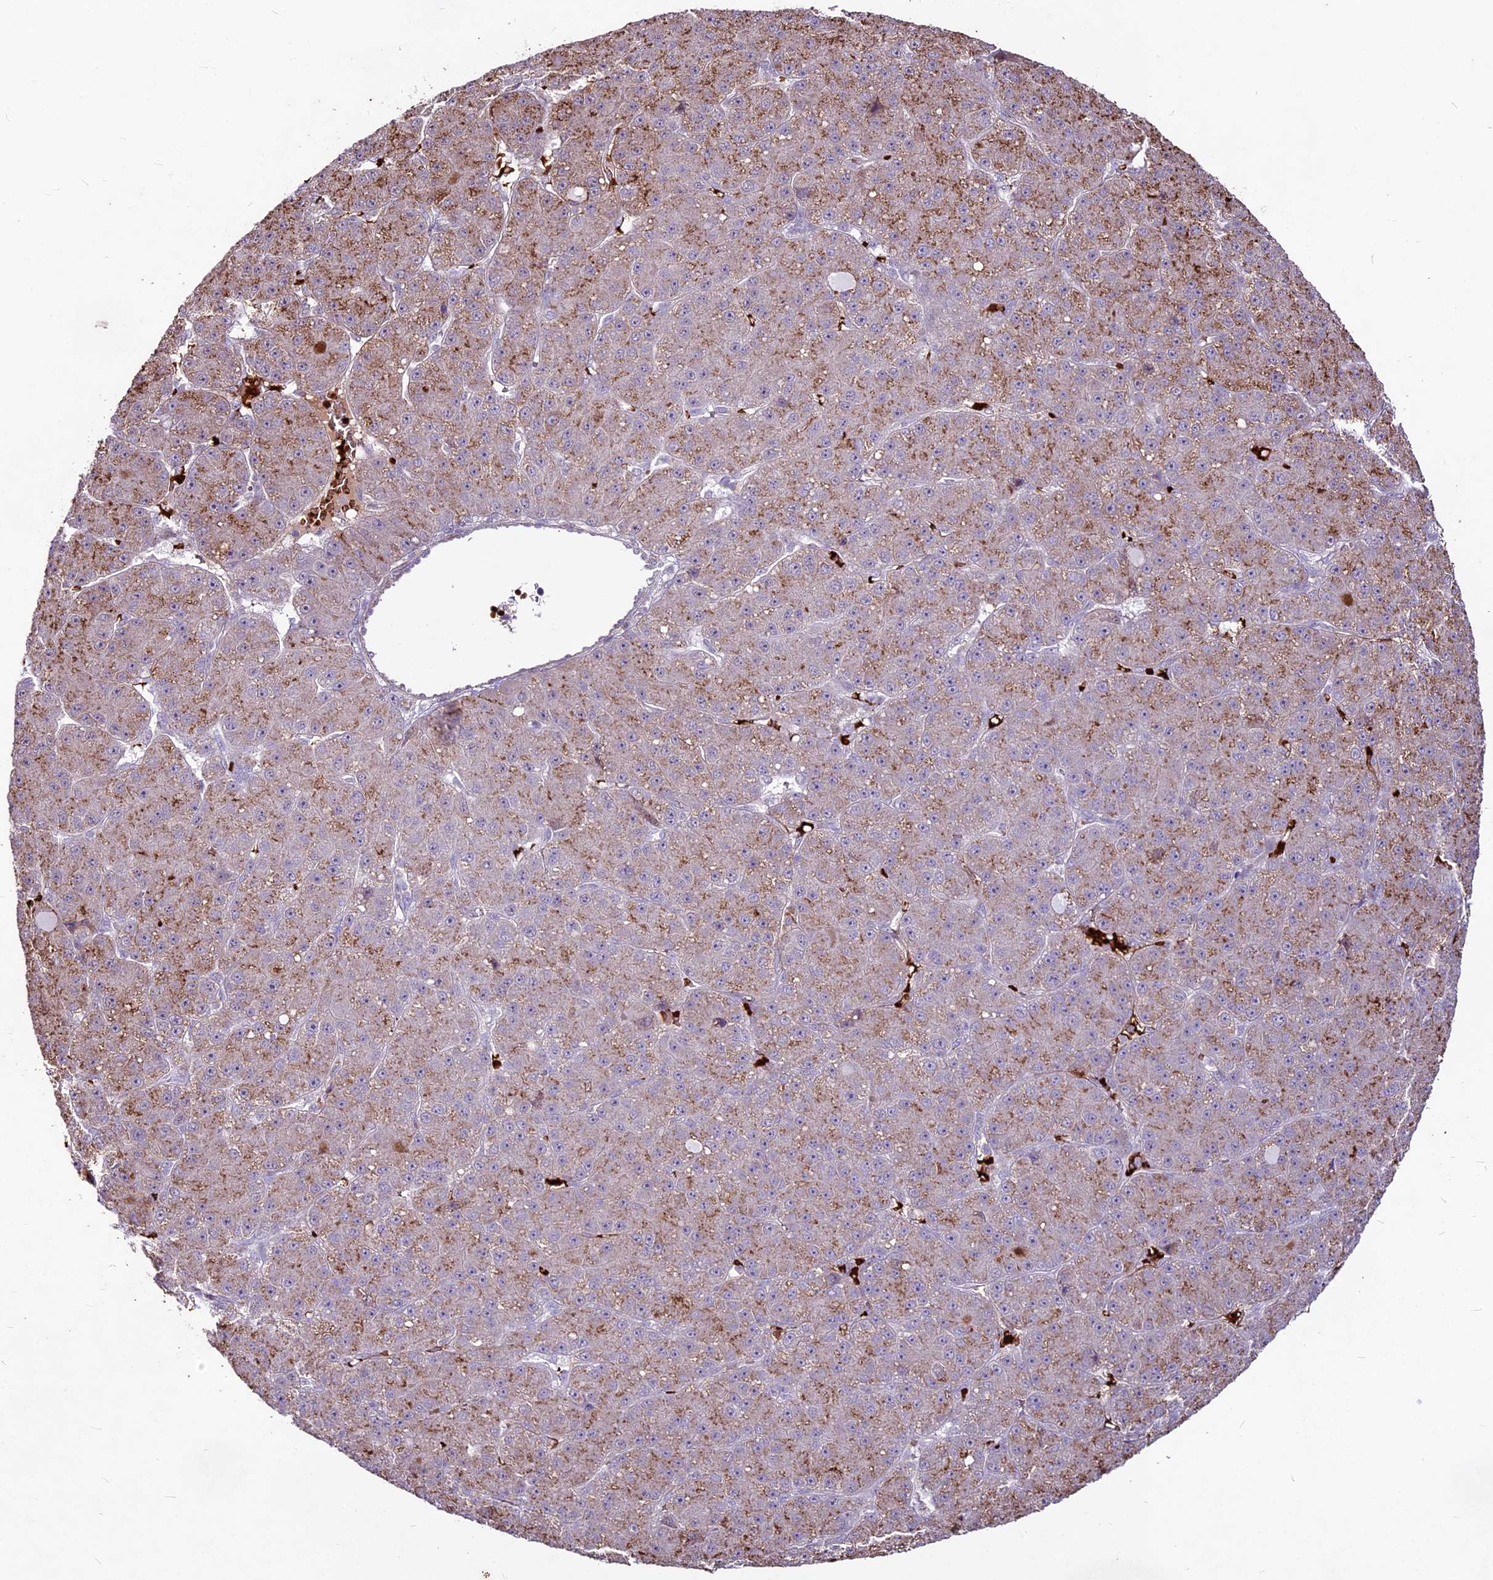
{"staining": {"intensity": "moderate", "quantity": "25%-75%", "location": "cytoplasmic/membranous"}, "tissue": "liver cancer", "cell_type": "Tumor cells", "image_type": "cancer", "snomed": [{"axis": "morphology", "description": "Carcinoma, Hepatocellular, NOS"}, {"axis": "topography", "description": "Liver"}], "caption": "DAB immunohistochemical staining of liver hepatocellular carcinoma reveals moderate cytoplasmic/membranous protein staining in approximately 25%-75% of tumor cells. (Brightfield microscopy of DAB IHC at high magnification).", "gene": "SUSD3", "patient": {"sex": "male", "age": 67}}